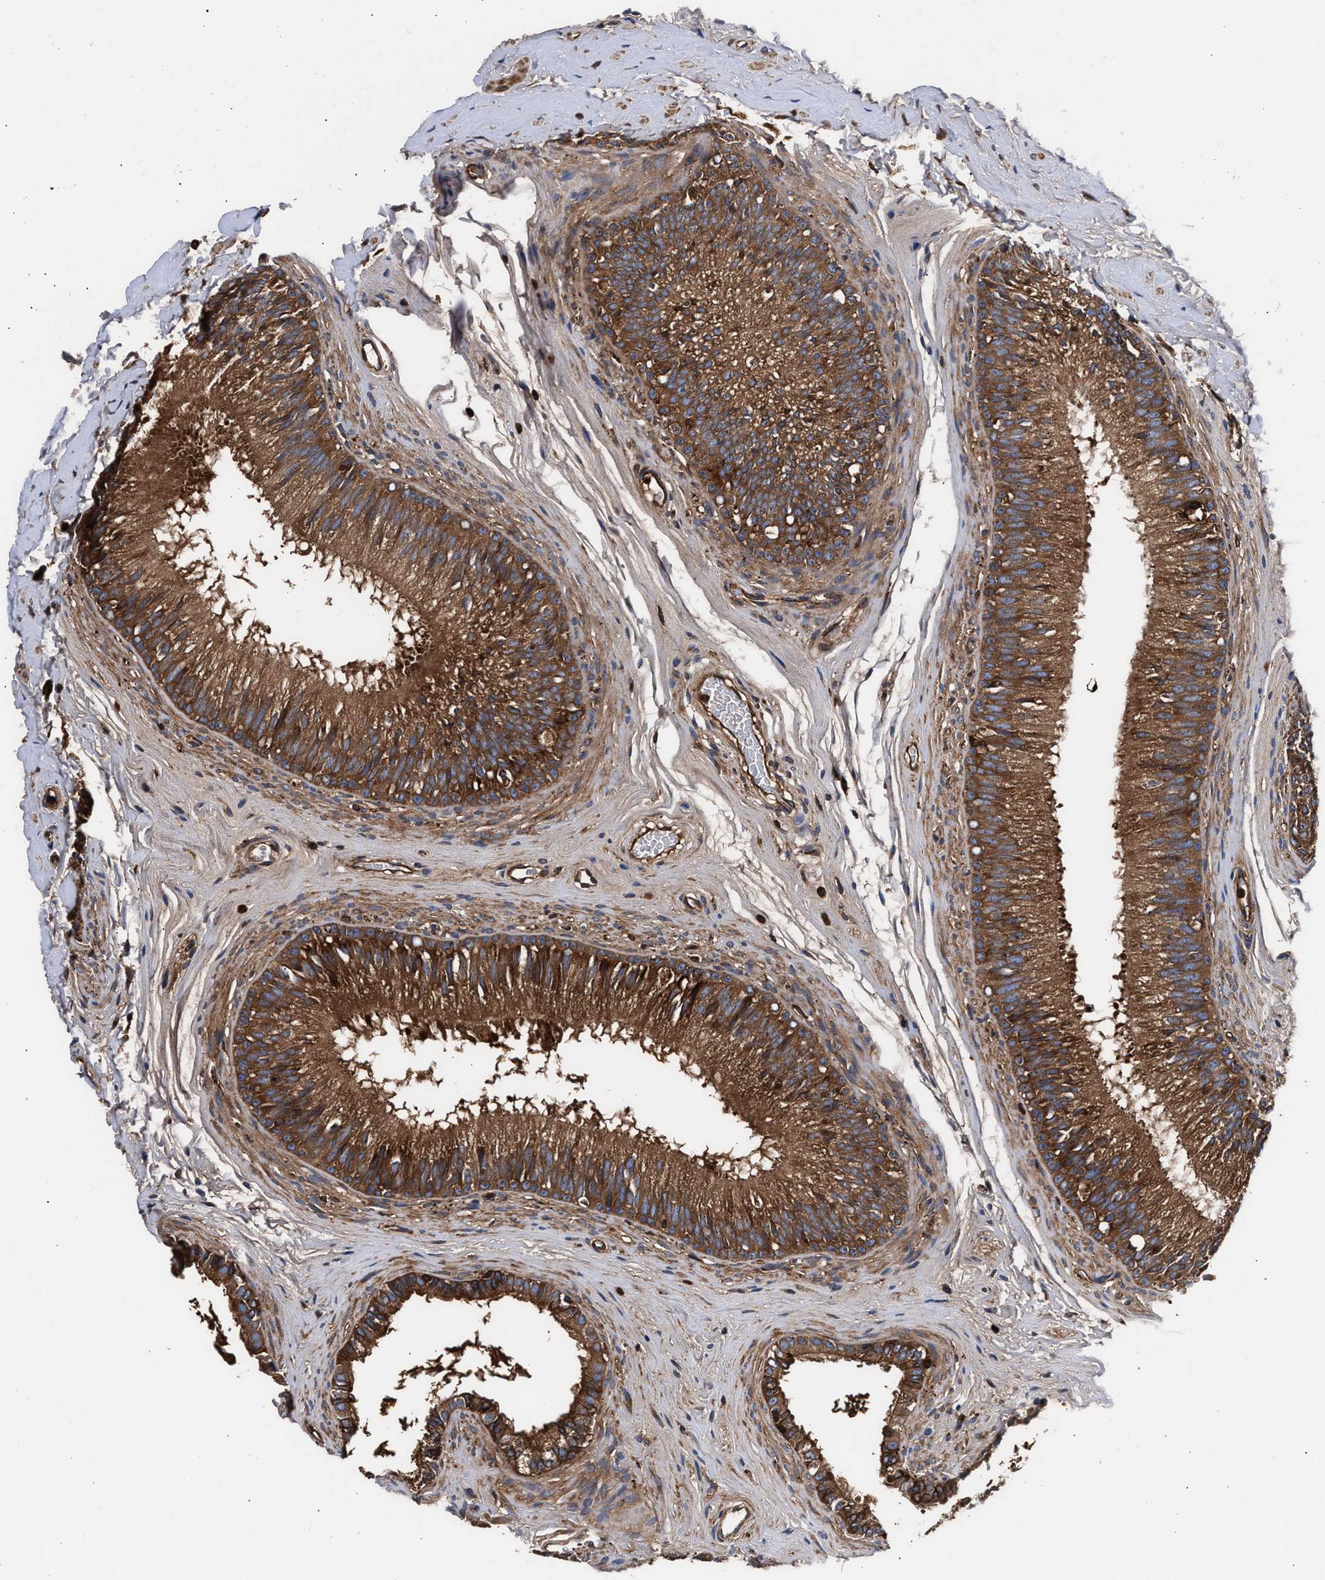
{"staining": {"intensity": "strong", "quantity": ">75%", "location": "cytoplasmic/membranous"}, "tissue": "epididymis", "cell_type": "Glandular cells", "image_type": "normal", "snomed": [{"axis": "morphology", "description": "Normal tissue, NOS"}, {"axis": "topography", "description": "Testis"}, {"axis": "topography", "description": "Epididymis"}], "caption": "Immunohistochemical staining of unremarkable human epididymis shows >75% levels of strong cytoplasmic/membranous protein staining in about >75% of glandular cells.", "gene": "ENSG00000286112", "patient": {"sex": "male", "age": 36}}